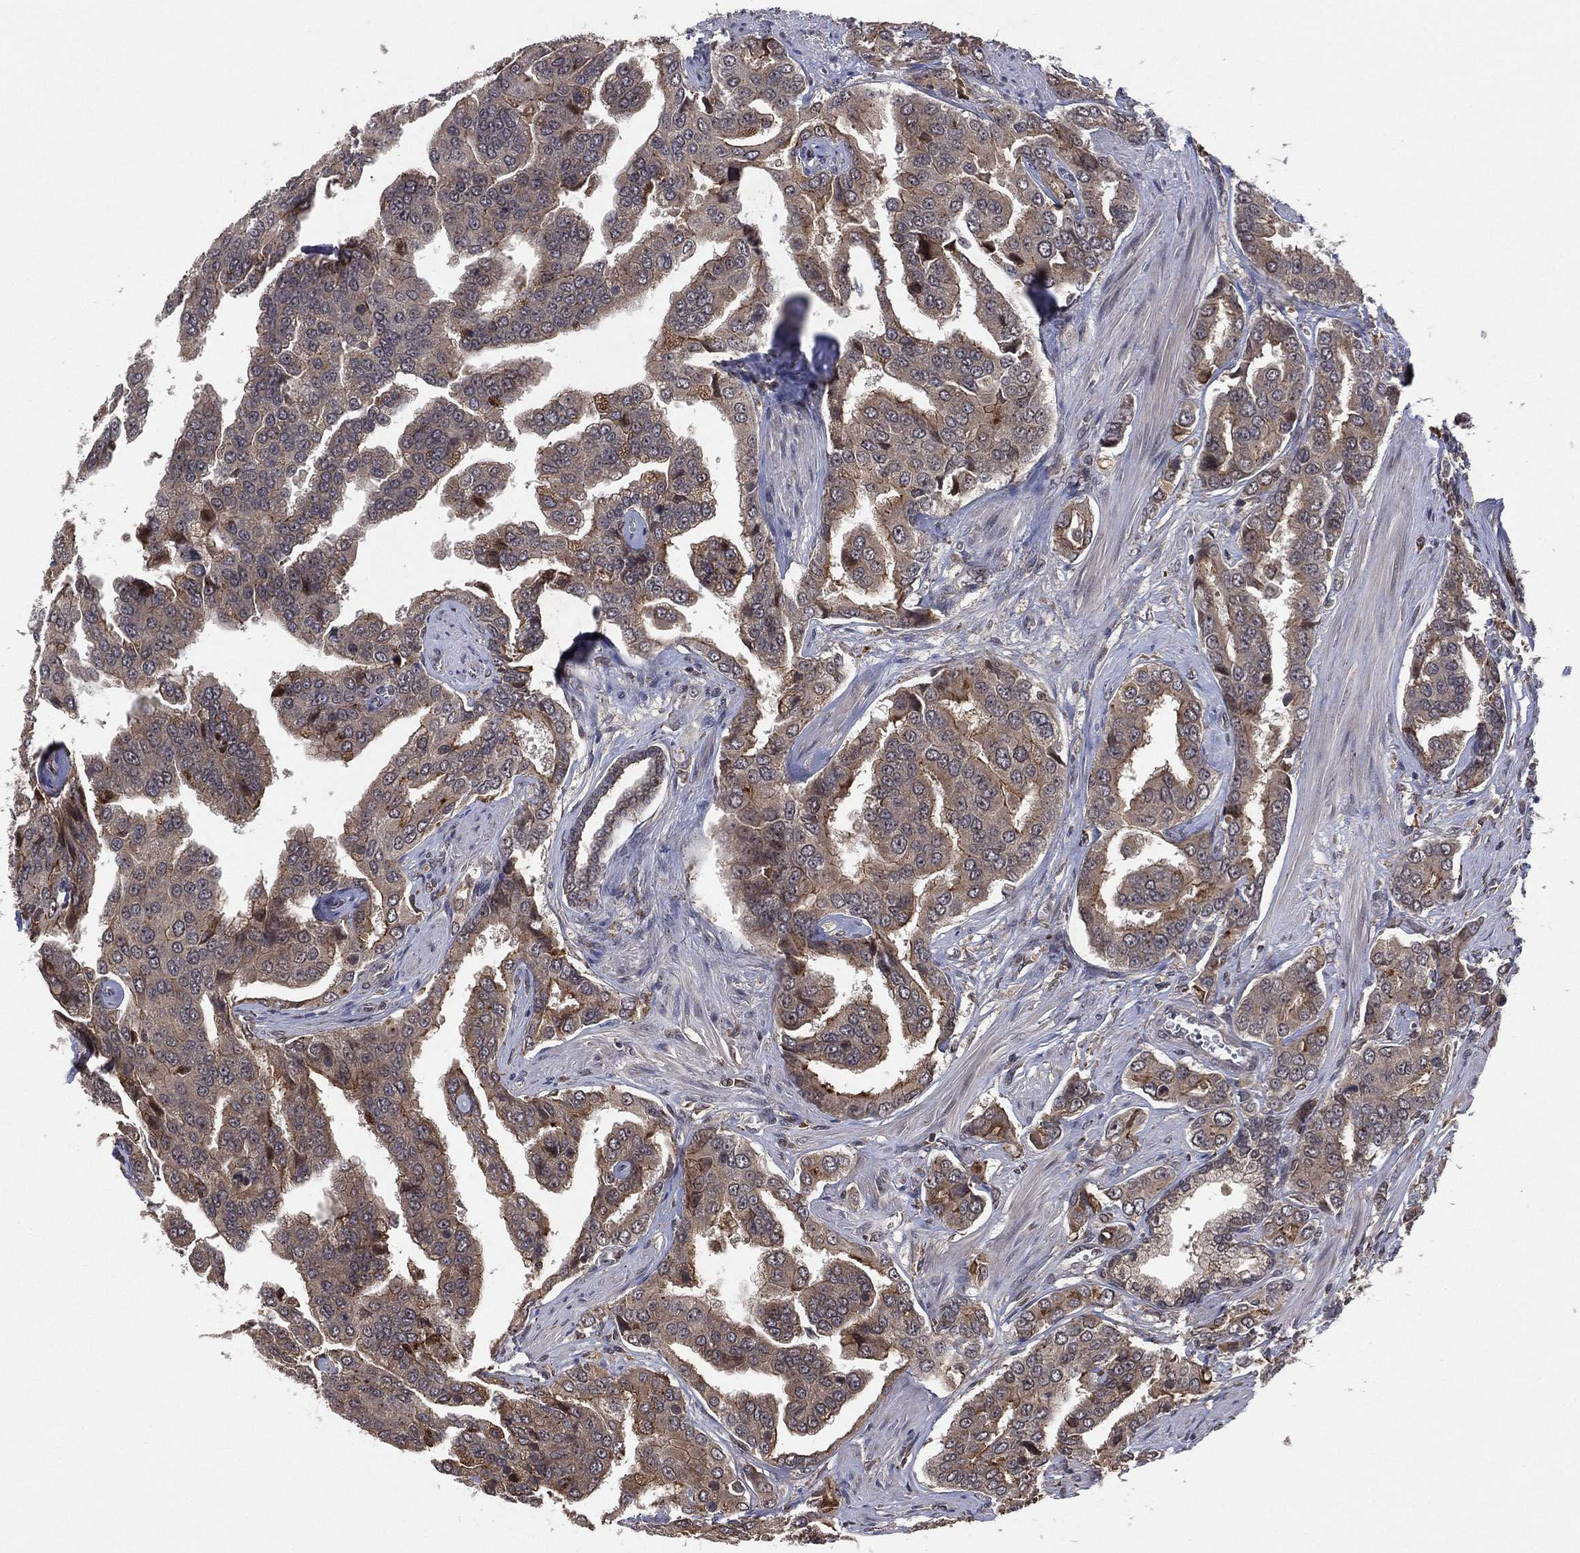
{"staining": {"intensity": "negative", "quantity": "none", "location": "none"}, "tissue": "prostate cancer", "cell_type": "Tumor cells", "image_type": "cancer", "snomed": [{"axis": "morphology", "description": "Adenocarcinoma, NOS"}, {"axis": "topography", "description": "Prostate and seminal vesicle, NOS"}, {"axis": "topography", "description": "Prostate"}], "caption": "The immunohistochemistry (IHC) photomicrograph has no significant staining in tumor cells of prostate cancer (adenocarcinoma) tissue.", "gene": "ATG4B", "patient": {"sex": "male", "age": 69}}